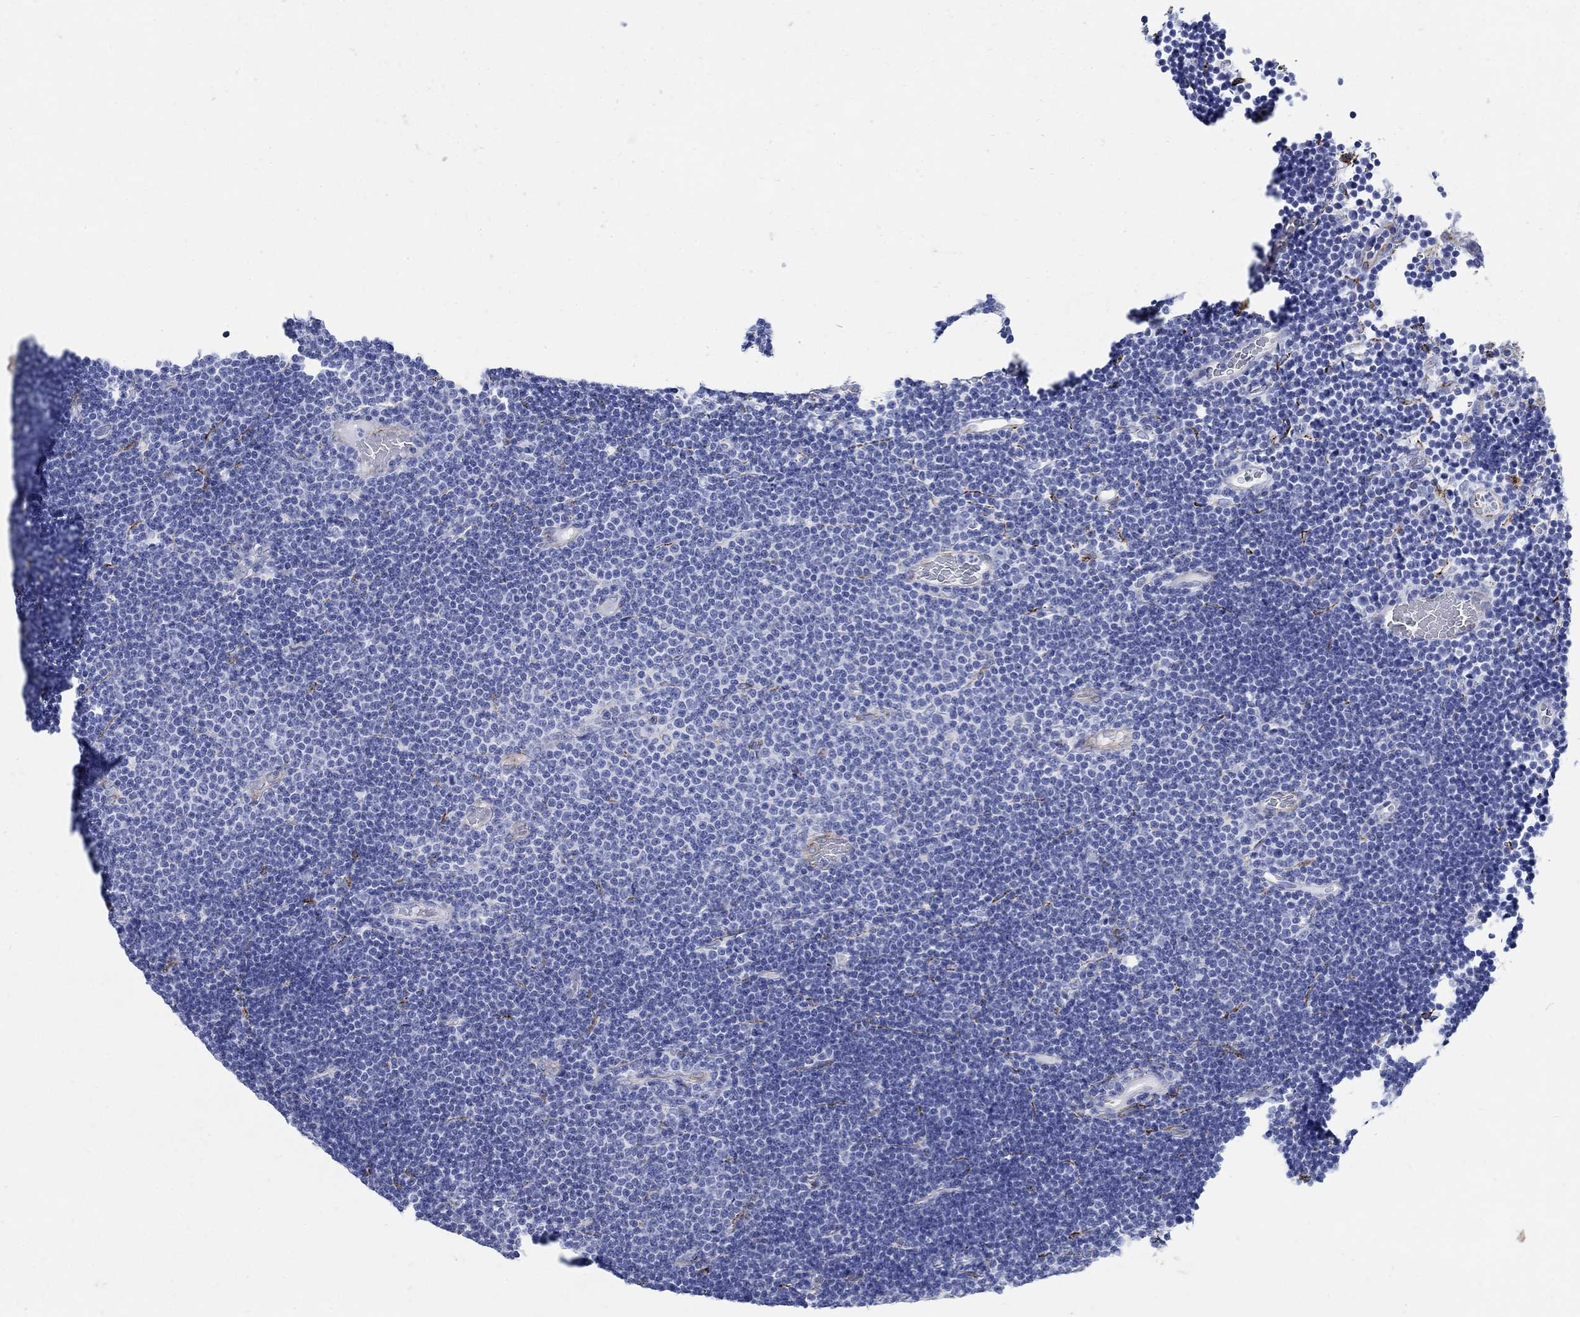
{"staining": {"intensity": "negative", "quantity": "none", "location": "none"}, "tissue": "lymphoma", "cell_type": "Tumor cells", "image_type": "cancer", "snomed": [{"axis": "morphology", "description": "Malignant lymphoma, non-Hodgkin's type, Low grade"}, {"axis": "topography", "description": "Brain"}], "caption": "Tumor cells are negative for brown protein staining in lymphoma.", "gene": "ZDHHC14", "patient": {"sex": "female", "age": 66}}